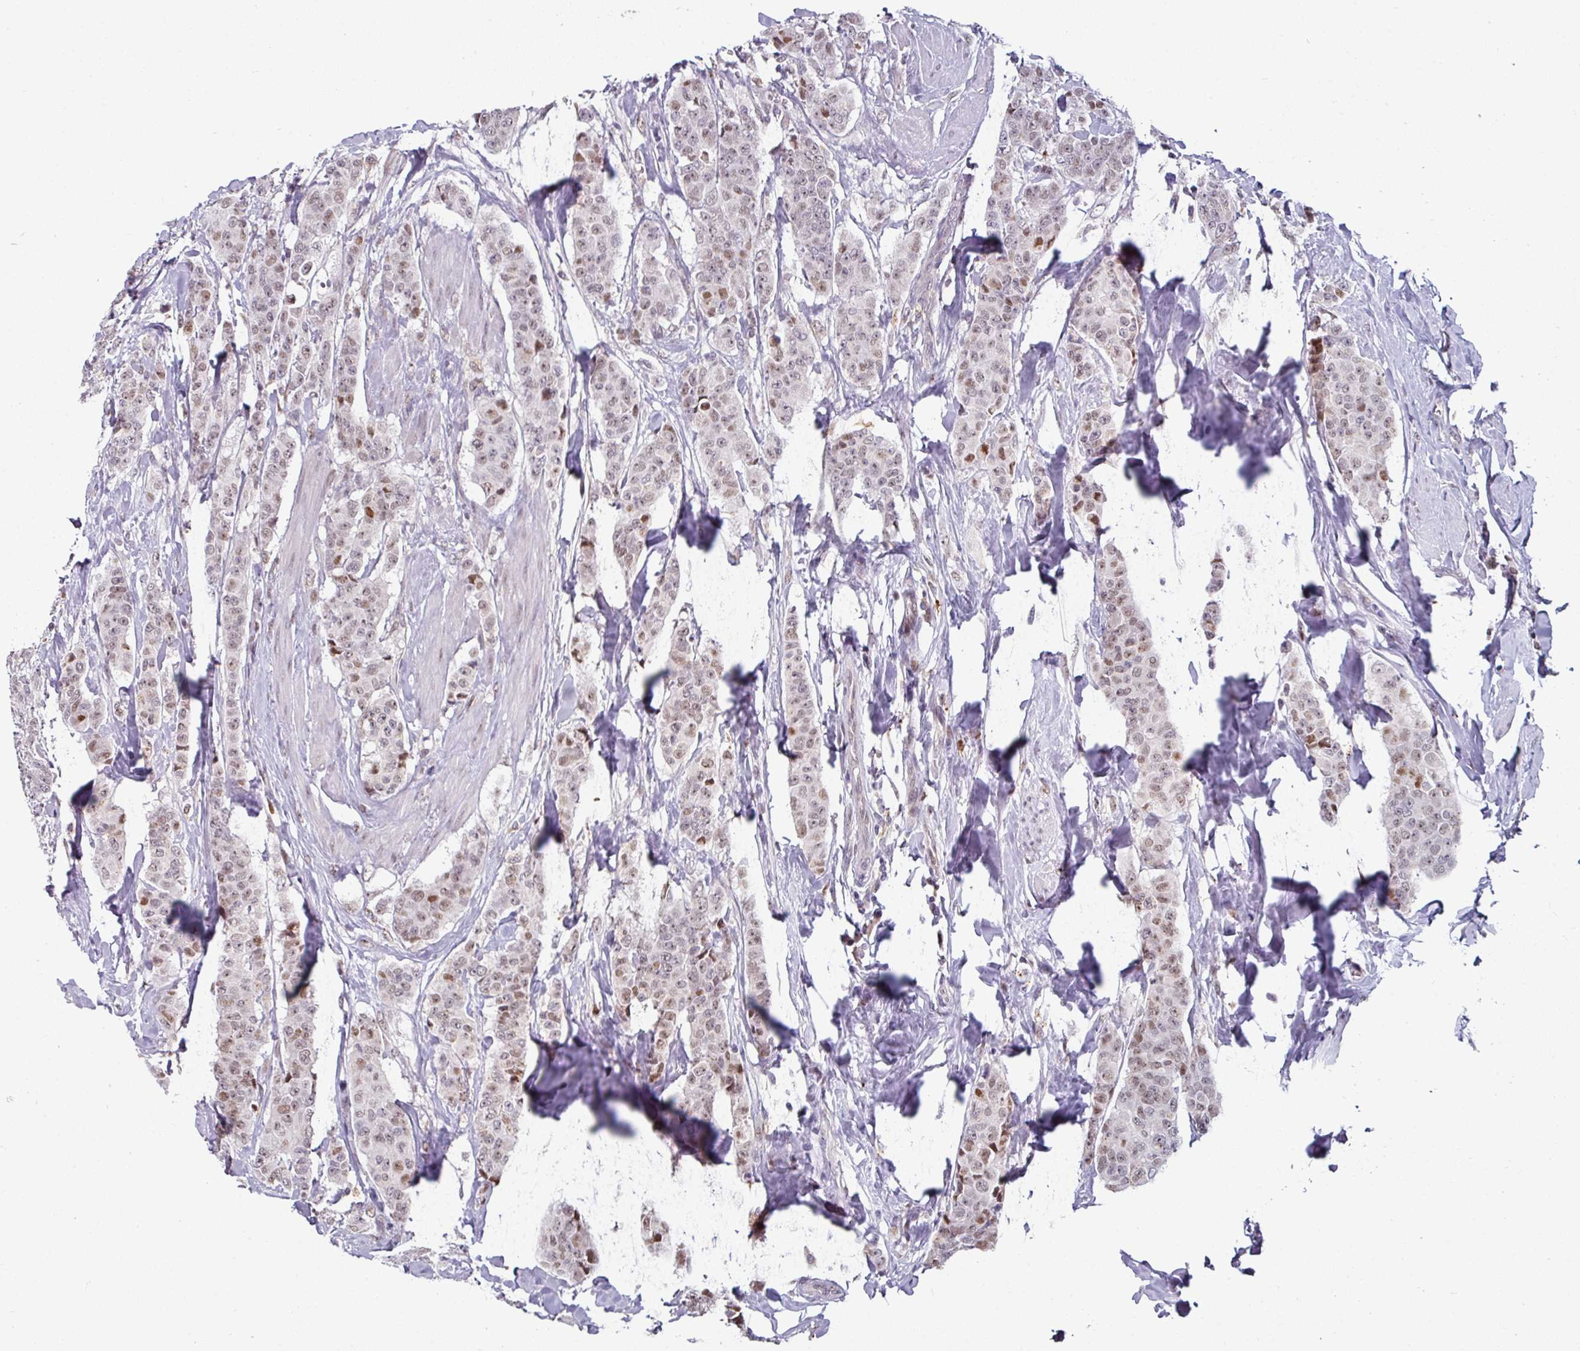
{"staining": {"intensity": "weak", "quantity": "25%-75%", "location": "nuclear"}, "tissue": "breast cancer", "cell_type": "Tumor cells", "image_type": "cancer", "snomed": [{"axis": "morphology", "description": "Duct carcinoma"}, {"axis": "topography", "description": "Breast"}], "caption": "Immunohistochemistry (IHC) photomicrograph of neoplastic tissue: human invasive ductal carcinoma (breast) stained using IHC displays low levels of weak protein expression localized specifically in the nuclear of tumor cells, appearing as a nuclear brown color.", "gene": "SWSAP1", "patient": {"sex": "female", "age": 40}}